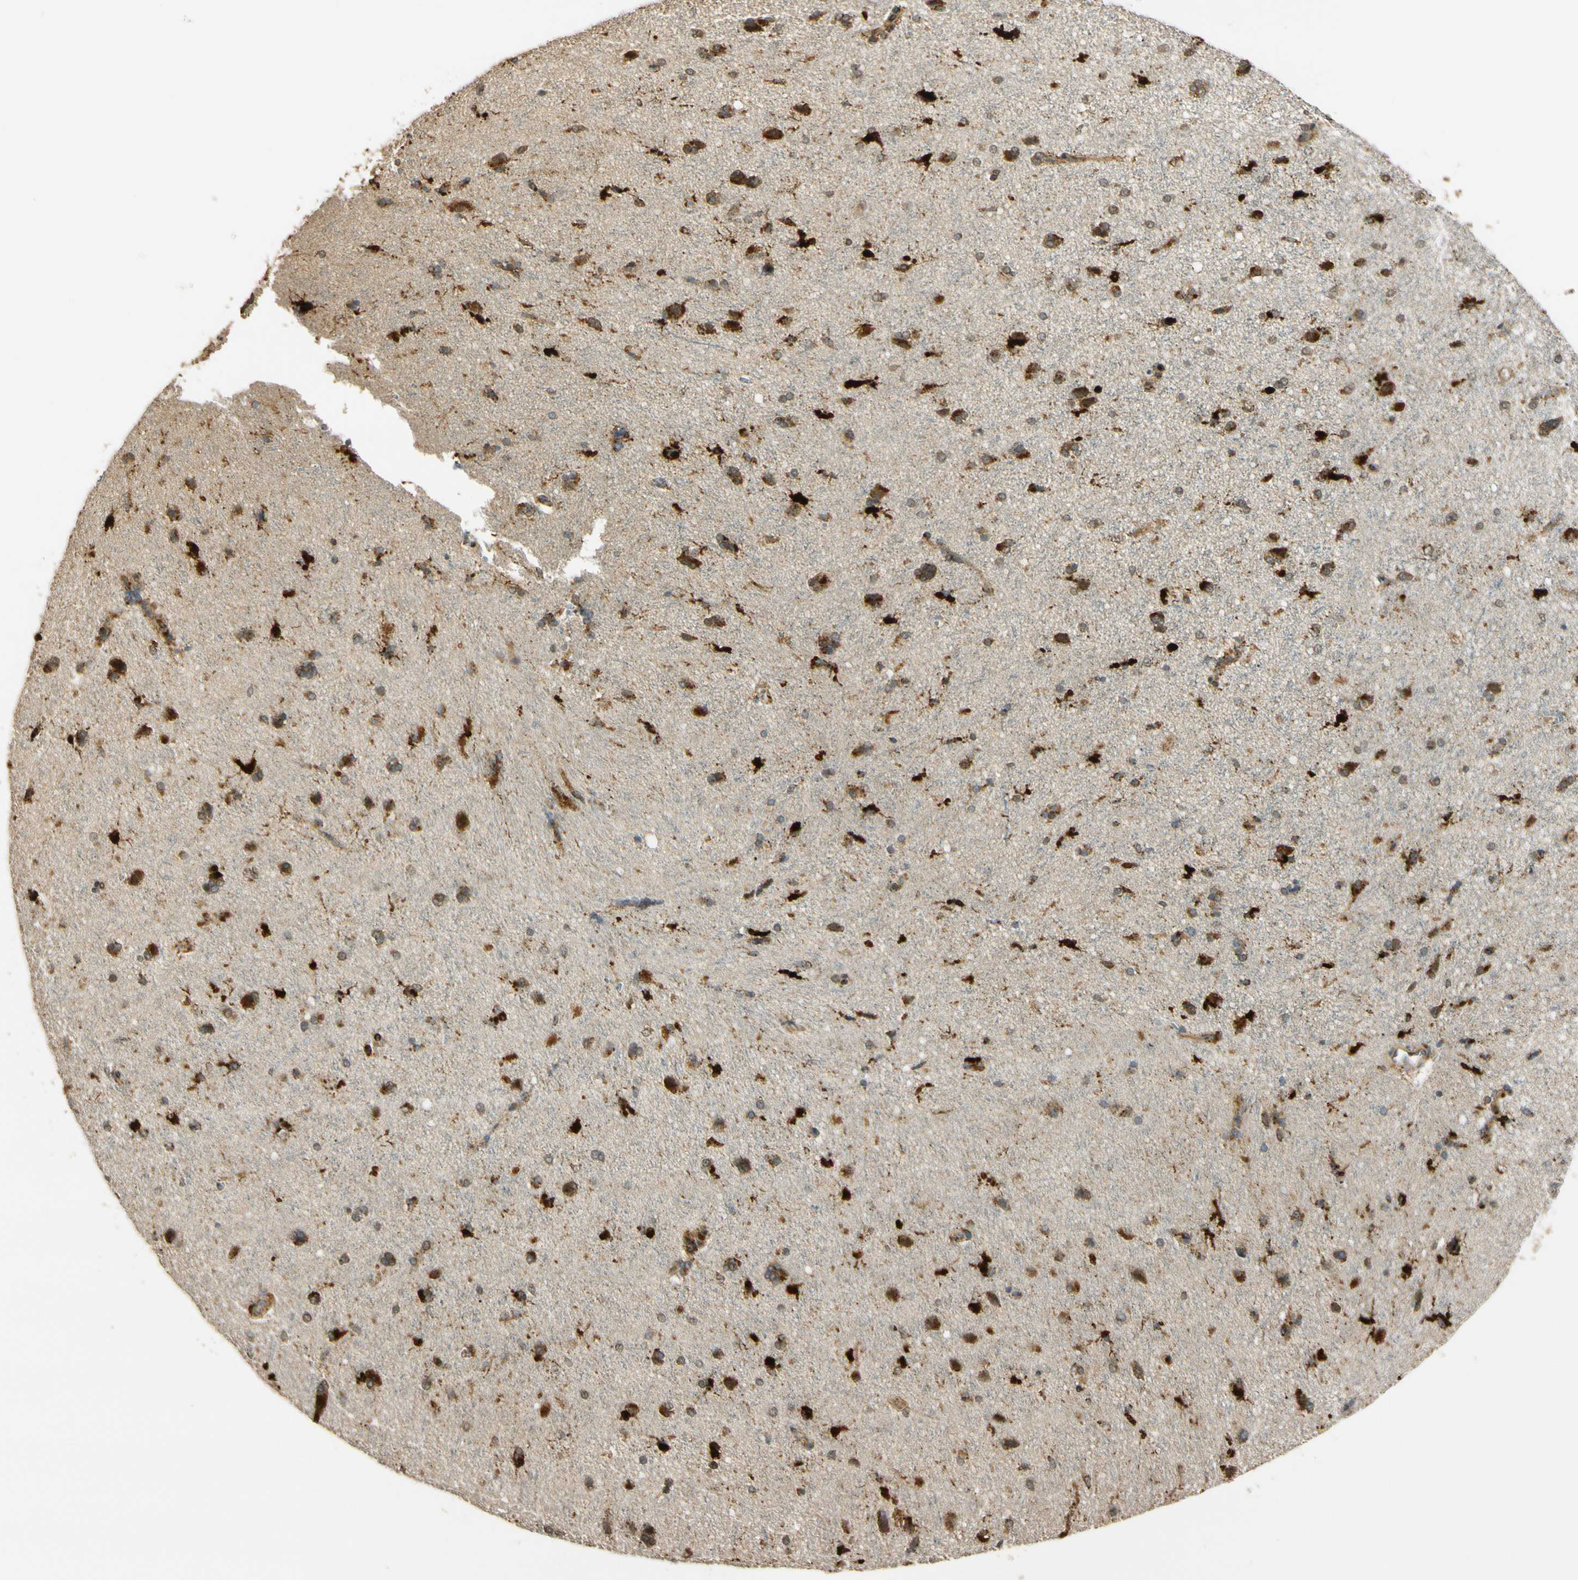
{"staining": {"intensity": "weak", "quantity": "25%-75%", "location": "cytoplasmic/membranous"}, "tissue": "cerebral cortex", "cell_type": "Endothelial cells", "image_type": "normal", "snomed": [{"axis": "morphology", "description": "Normal tissue, NOS"}, {"axis": "topography", "description": "Cerebral cortex"}], "caption": "Brown immunohistochemical staining in normal cerebral cortex displays weak cytoplasmic/membranous positivity in about 25%-75% of endothelial cells.", "gene": "LAMTOR1", "patient": {"sex": "male", "age": 62}}